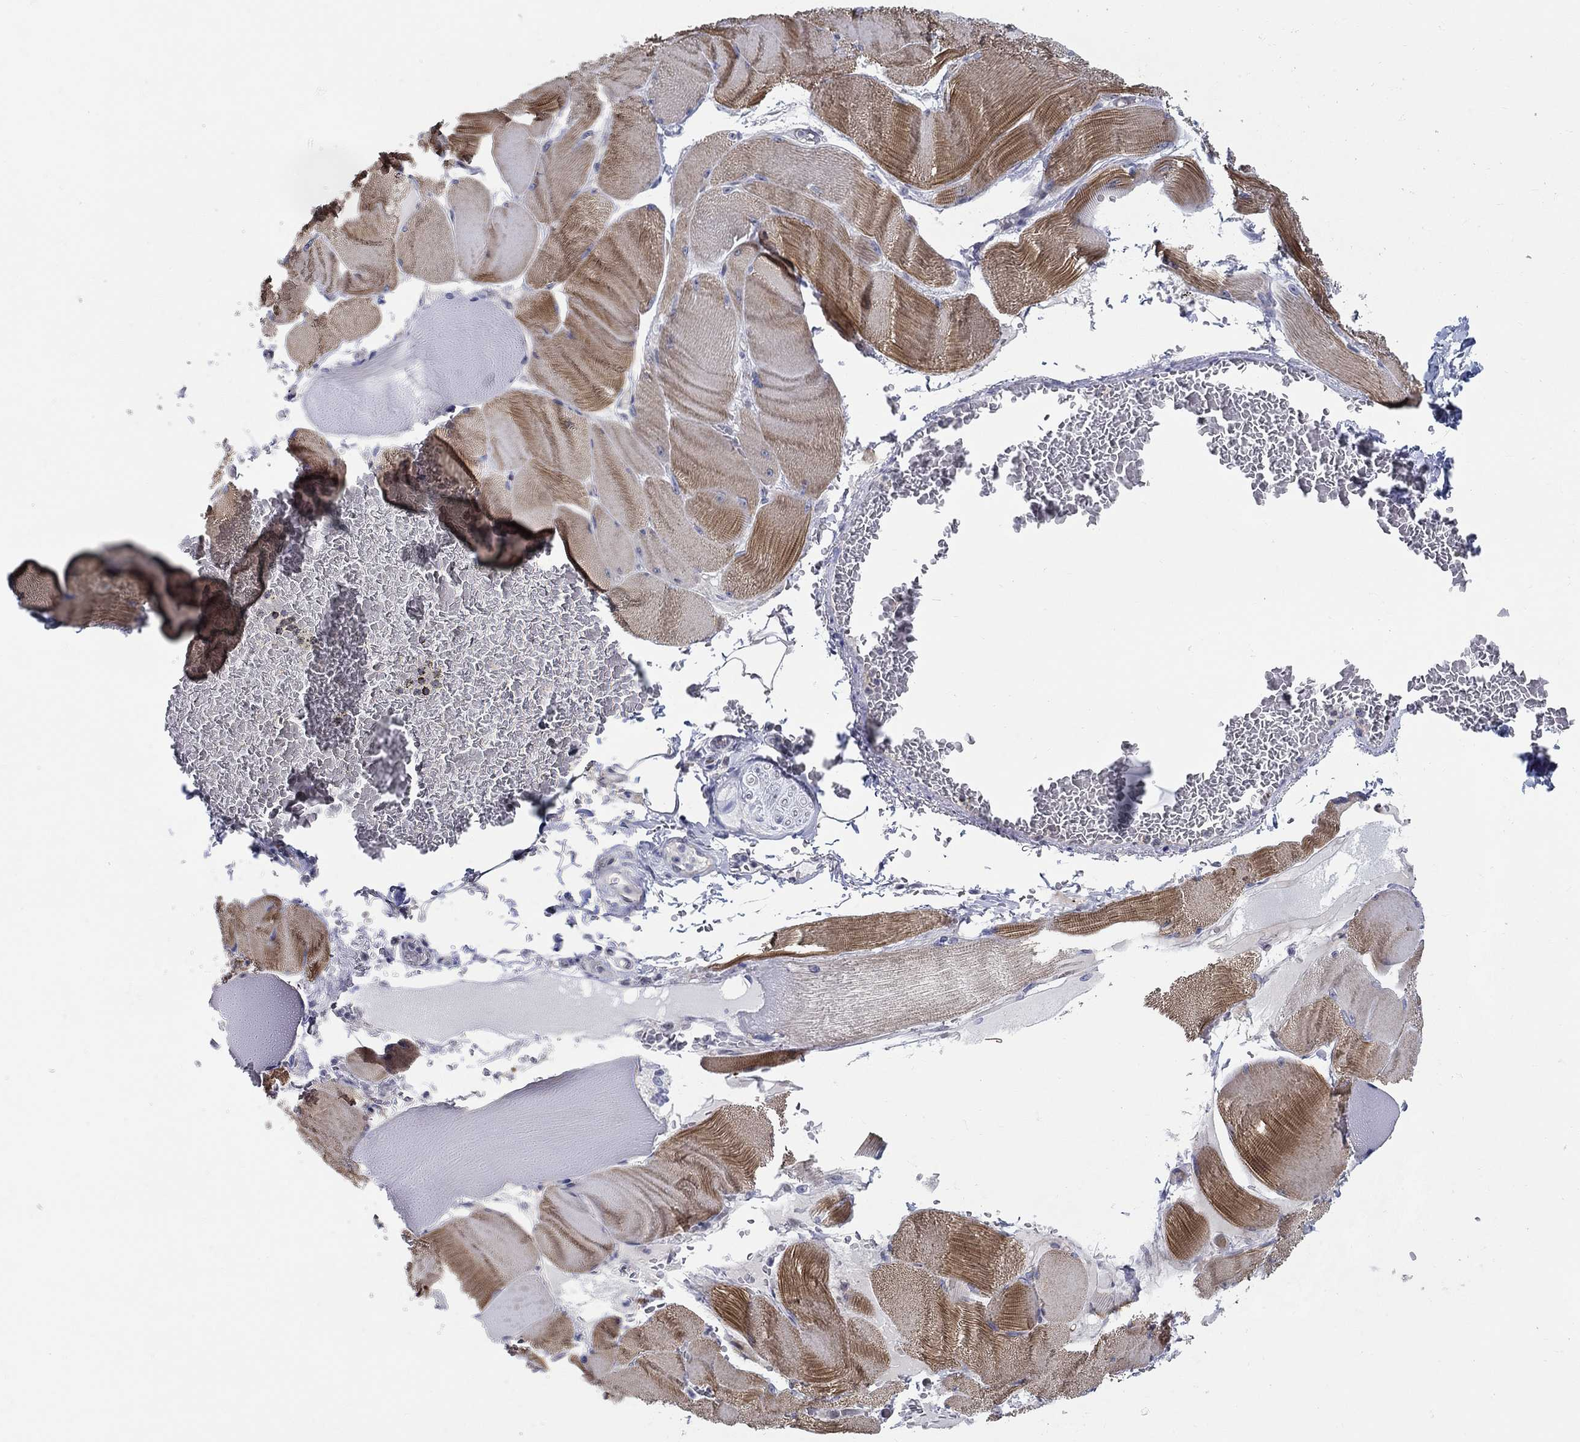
{"staining": {"intensity": "moderate", "quantity": "25%-75%", "location": "cytoplasmic/membranous"}, "tissue": "skeletal muscle", "cell_type": "Myocytes", "image_type": "normal", "snomed": [{"axis": "morphology", "description": "Normal tissue, NOS"}, {"axis": "topography", "description": "Skeletal muscle"}], "caption": "Immunohistochemical staining of normal skeletal muscle shows moderate cytoplasmic/membranous protein positivity in about 25%-75% of myocytes. (DAB (3,3'-diaminobenzidine) IHC, brown staining for protein, blue staining for nuclei).", "gene": "C16orf46", "patient": {"sex": "male", "age": 56}}